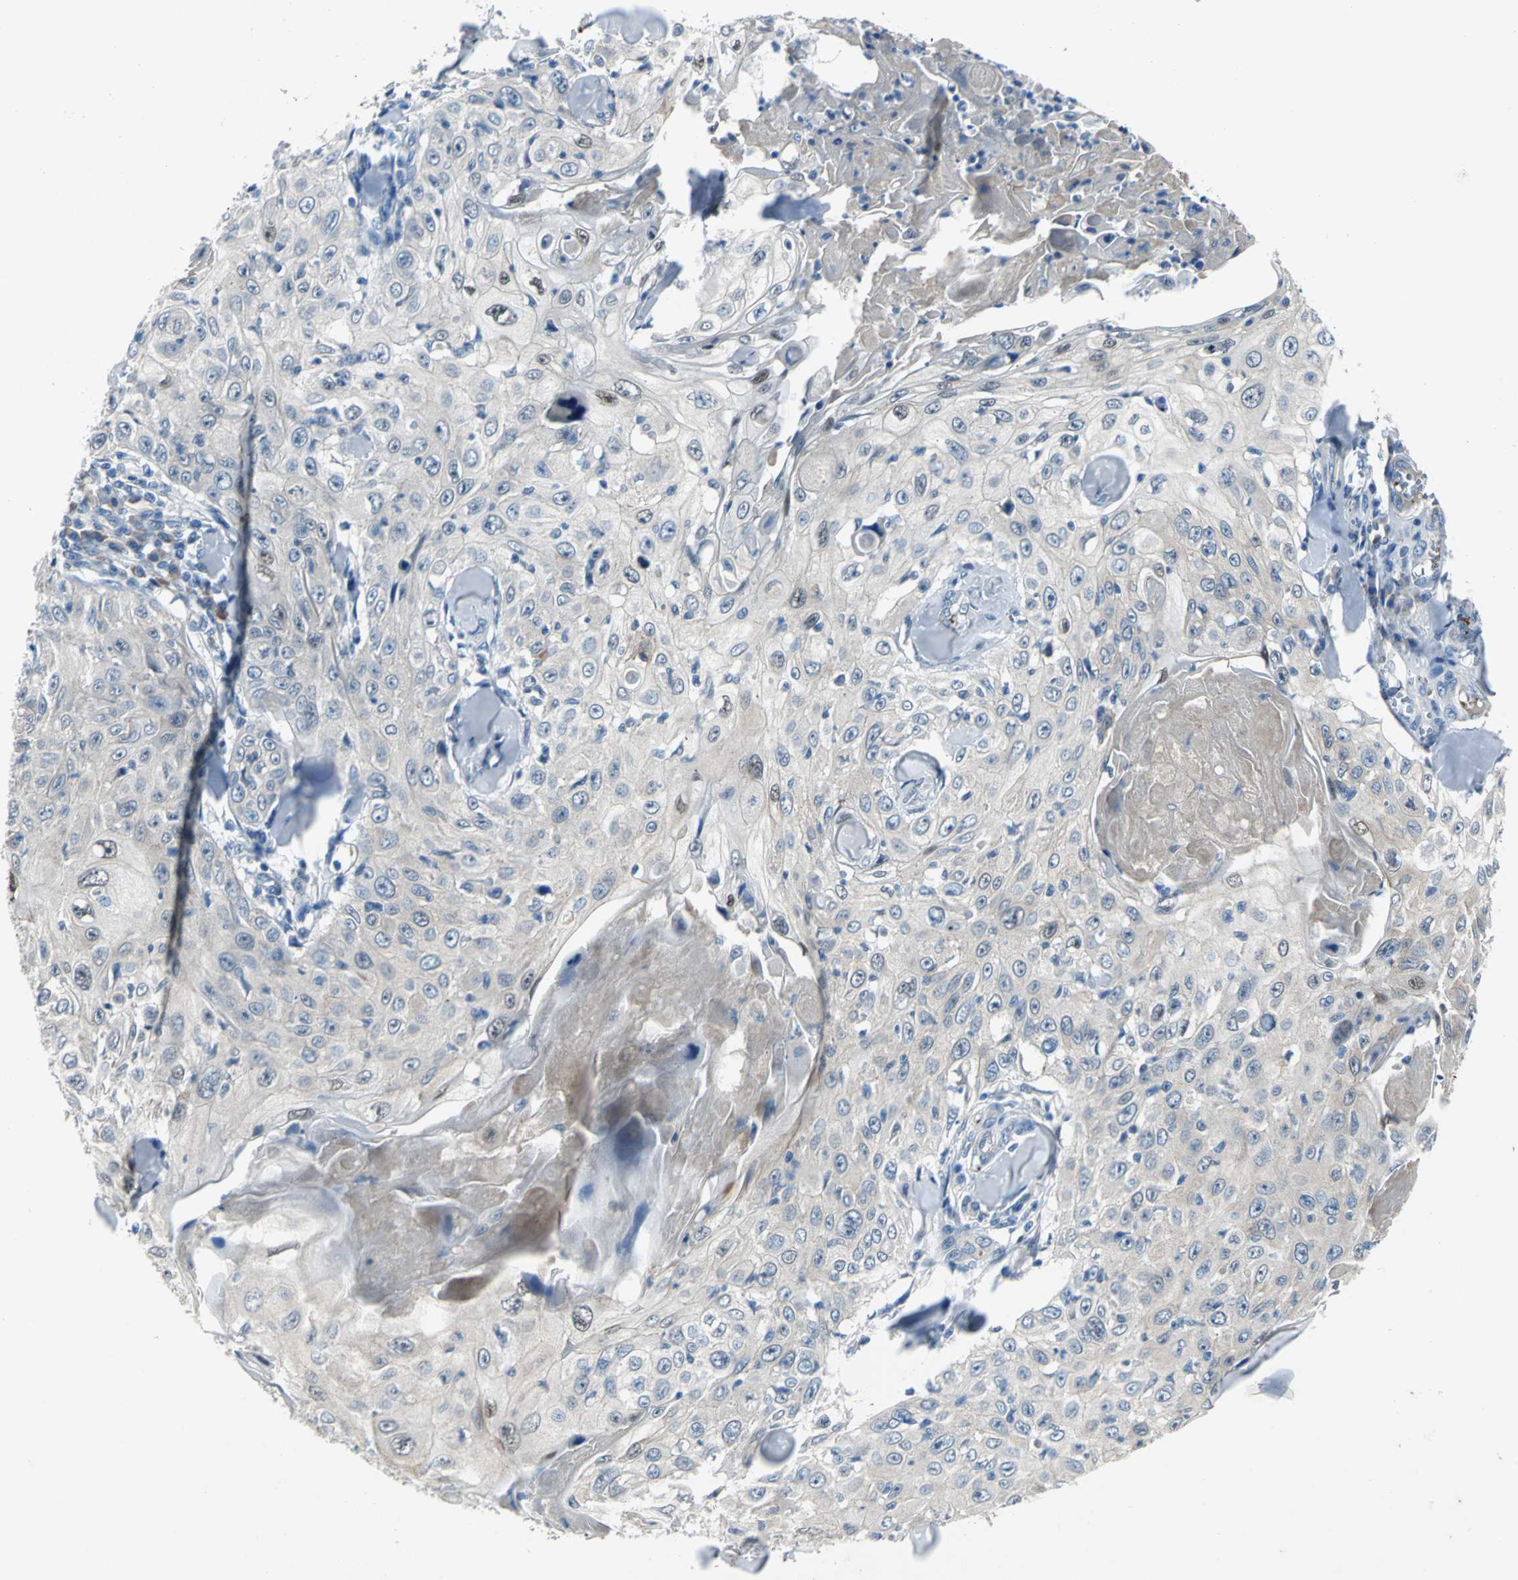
{"staining": {"intensity": "moderate", "quantity": "<25%", "location": "cytoplasmic/membranous,nuclear"}, "tissue": "skin cancer", "cell_type": "Tumor cells", "image_type": "cancer", "snomed": [{"axis": "morphology", "description": "Squamous cell carcinoma, NOS"}, {"axis": "topography", "description": "Skin"}], "caption": "Protein expression analysis of human squamous cell carcinoma (skin) reveals moderate cytoplasmic/membranous and nuclear expression in about <25% of tumor cells. (DAB (3,3'-diaminobenzidine) IHC, brown staining for protein, blue staining for nuclei).", "gene": "SELP", "patient": {"sex": "male", "age": 86}}